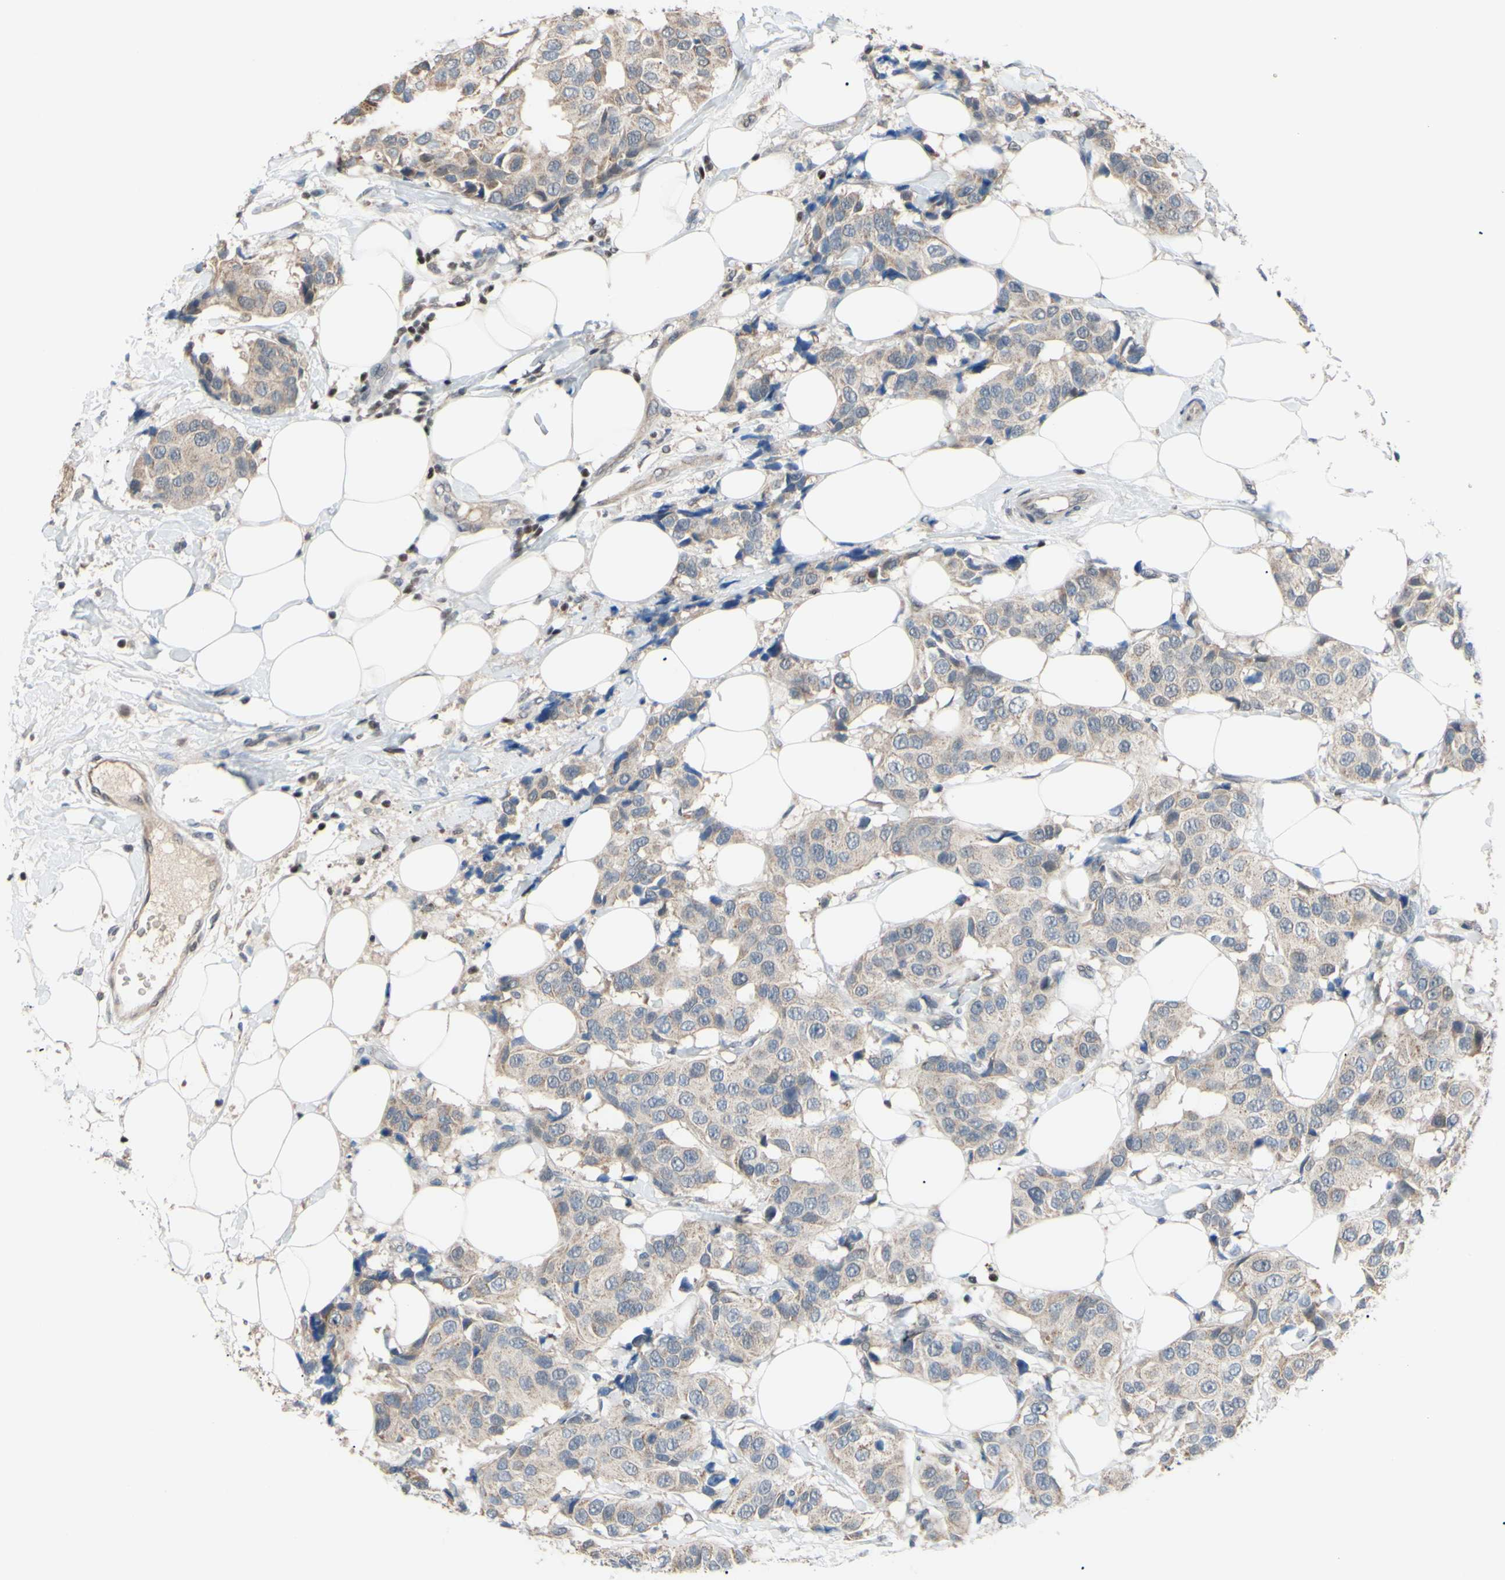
{"staining": {"intensity": "weak", "quantity": ">75%", "location": "cytoplasmic/membranous"}, "tissue": "breast cancer", "cell_type": "Tumor cells", "image_type": "cancer", "snomed": [{"axis": "morphology", "description": "Normal tissue, NOS"}, {"axis": "morphology", "description": "Duct carcinoma"}, {"axis": "topography", "description": "Breast"}], "caption": "The image displays immunohistochemical staining of breast invasive ductal carcinoma. There is weak cytoplasmic/membranous staining is appreciated in approximately >75% of tumor cells.", "gene": "SP4", "patient": {"sex": "female", "age": 39}}